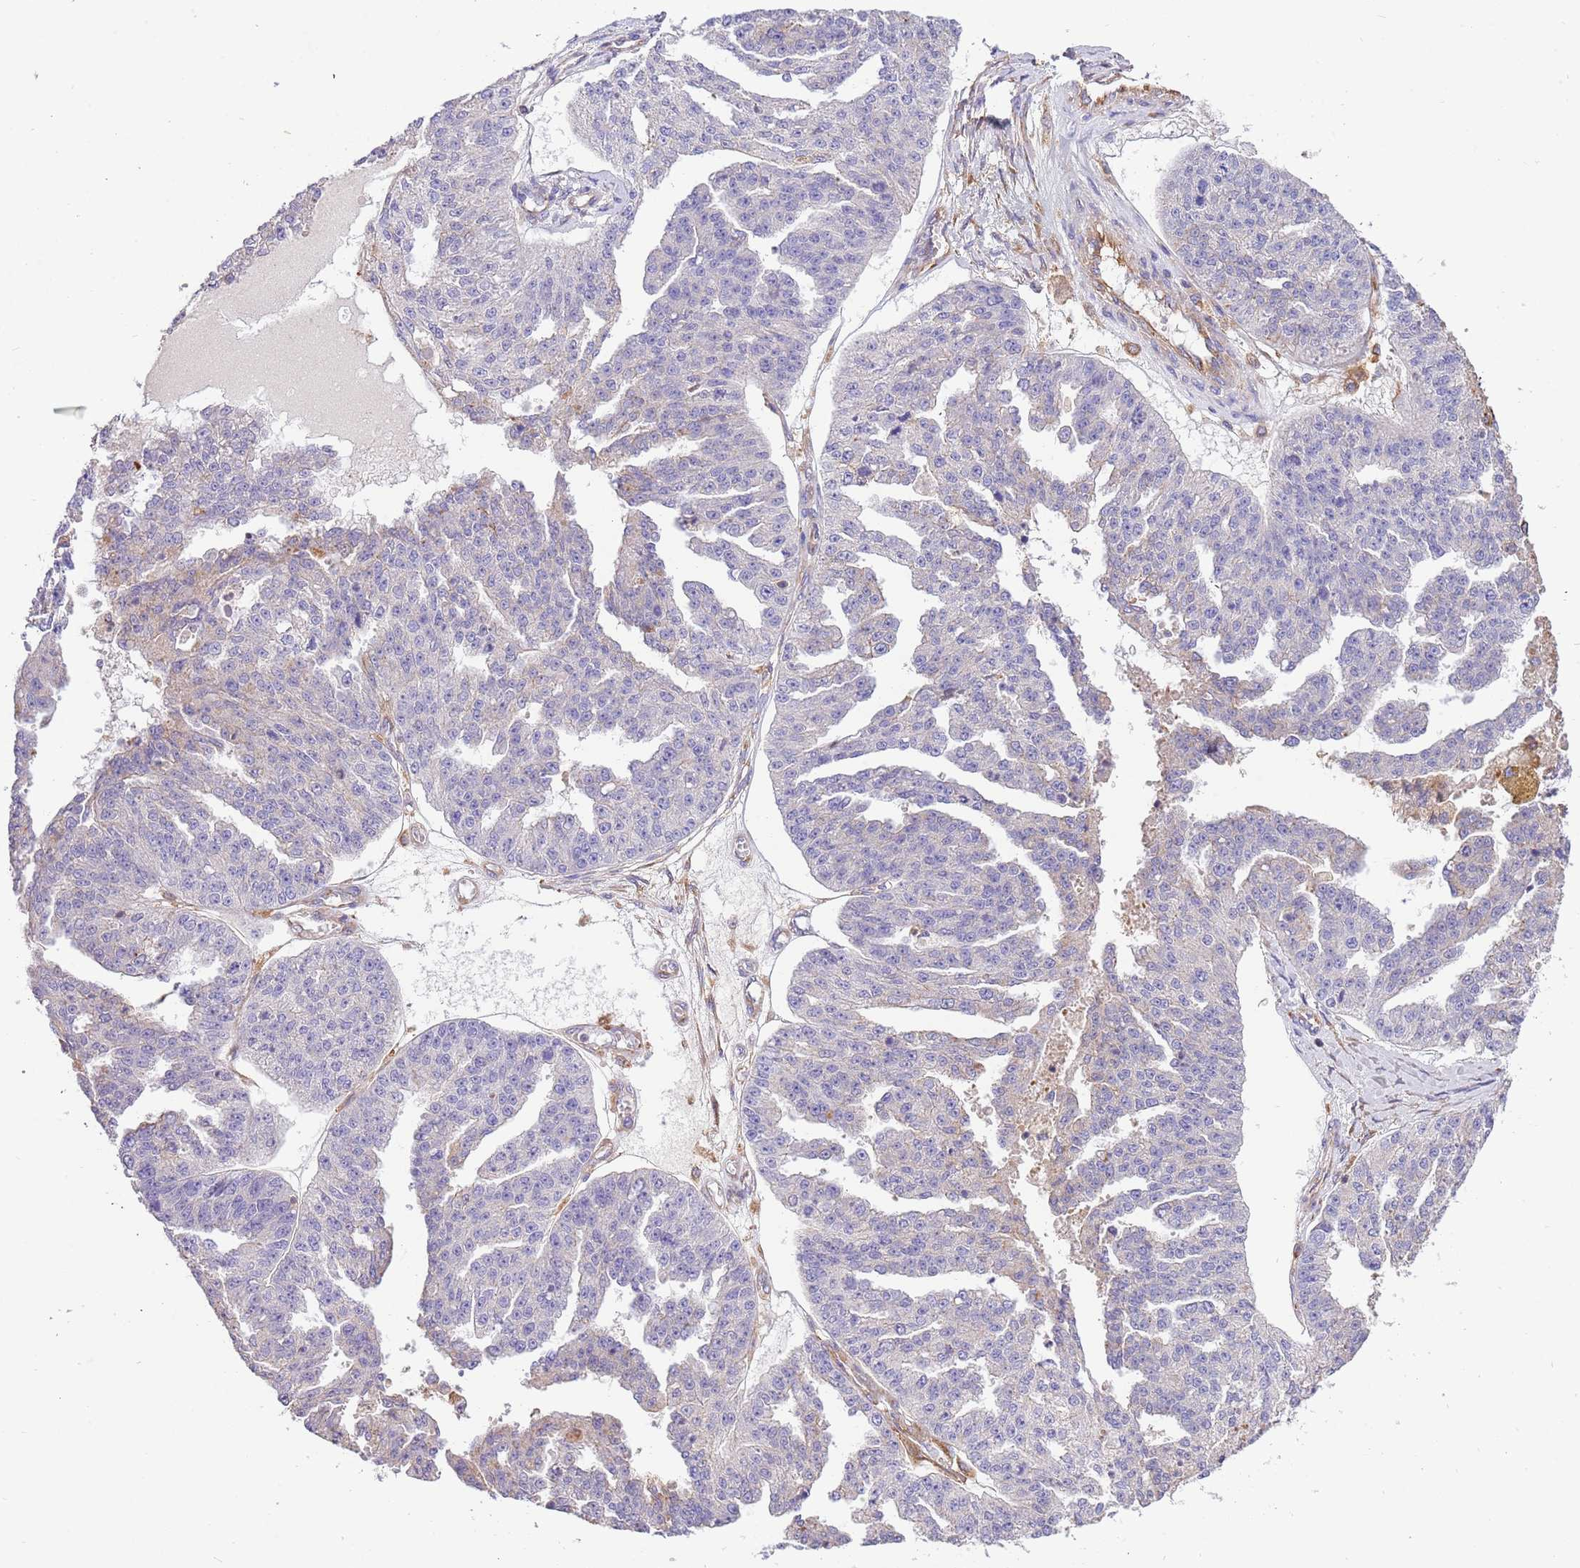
{"staining": {"intensity": "negative", "quantity": "none", "location": "none"}, "tissue": "ovarian cancer", "cell_type": "Tumor cells", "image_type": "cancer", "snomed": [{"axis": "morphology", "description": "Cystadenocarcinoma, serous, NOS"}, {"axis": "topography", "description": "Ovary"}], "caption": "Immunohistochemistry (IHC) of ovarian cancer (serous cystadenocarcinoma) displays no positivity in tumor cells.", "gene": "NAALADL1", "patient": {"sex": "female", "age": 58}}